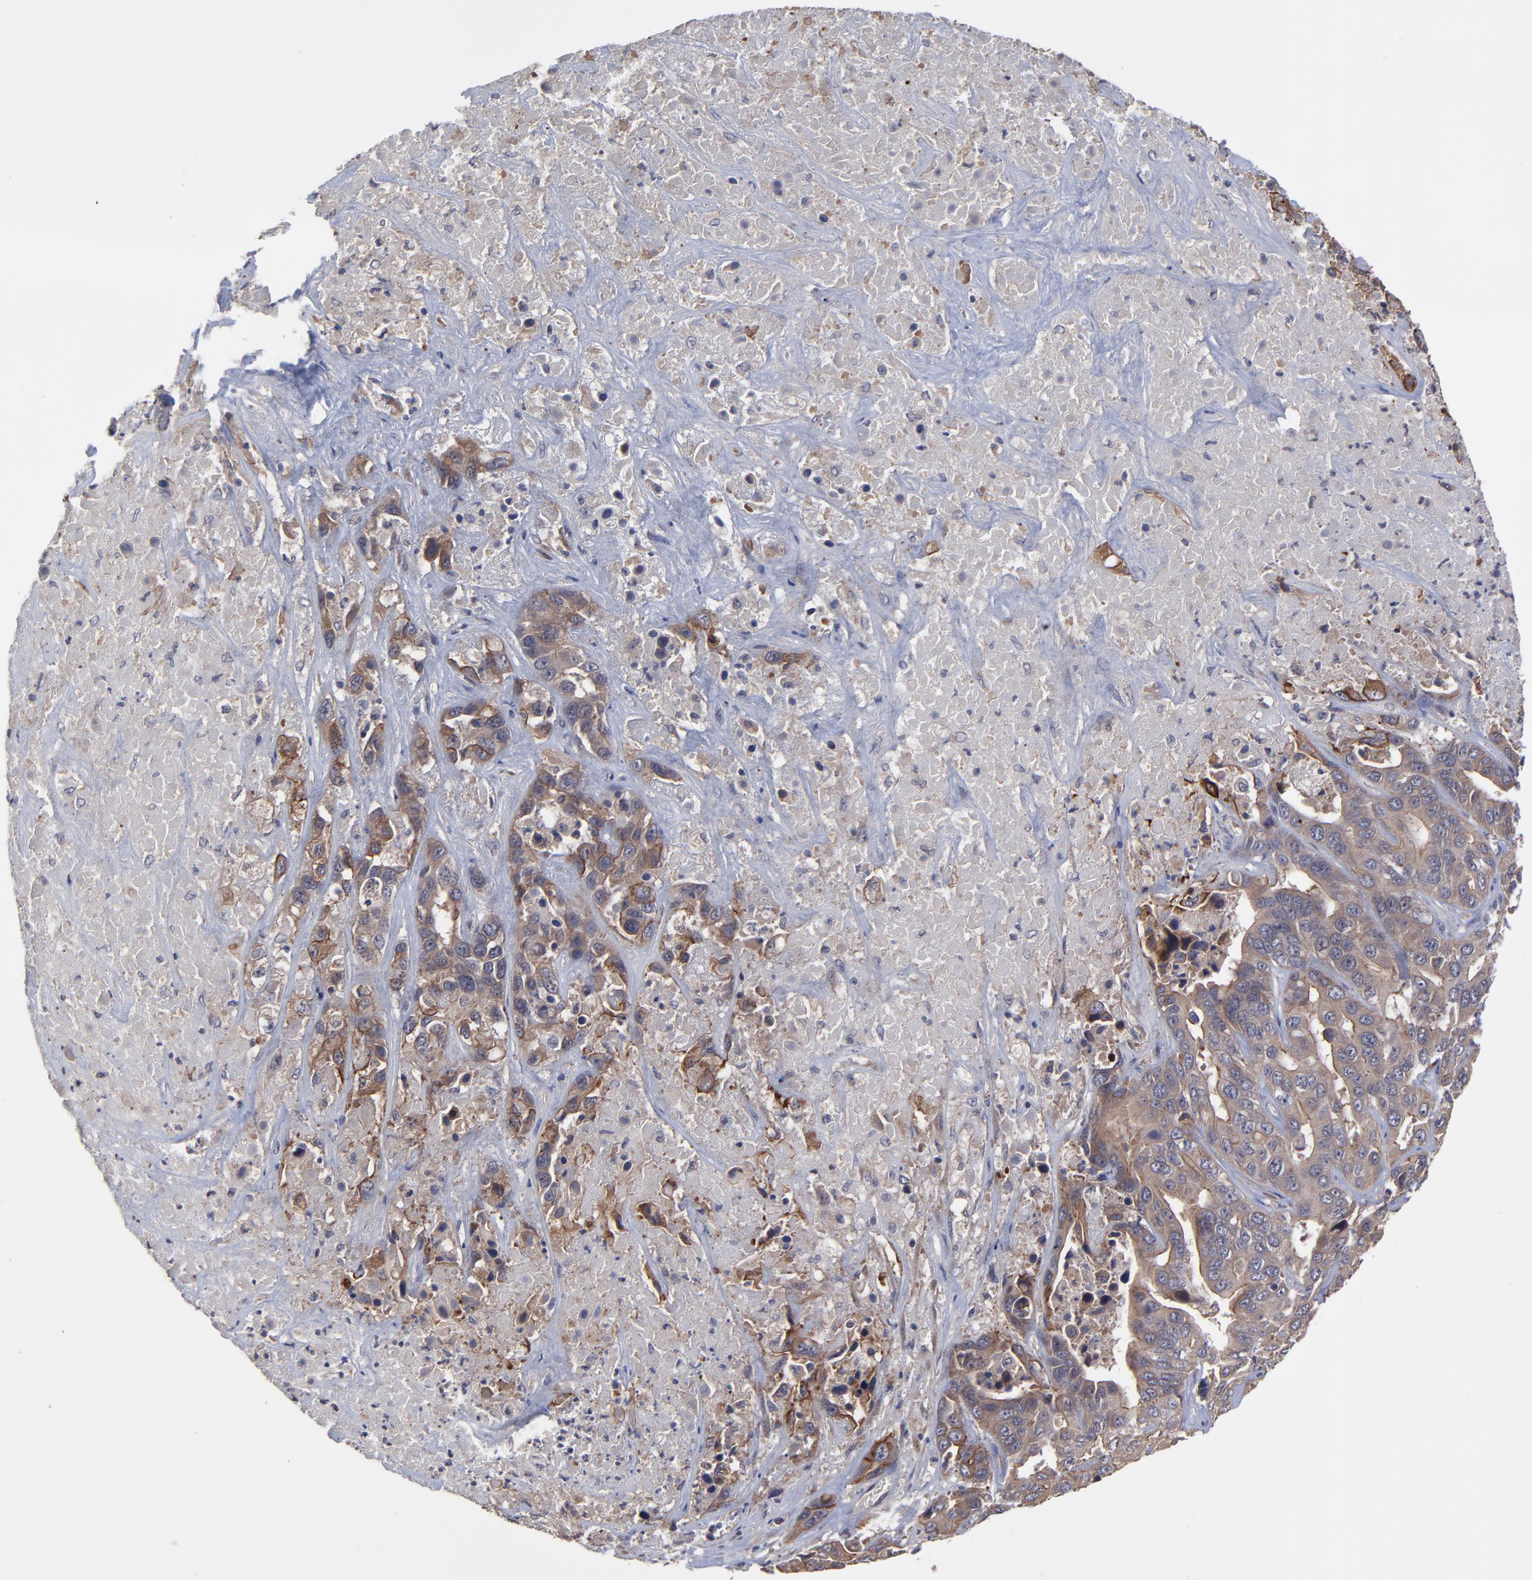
{"staining": {"intensity": "moderate", "quantity": ">75%", "location": "cytoplasmic/membranous"}, "tissue": "liver cancer", "cell_type": "Tumor cells", "image_type": "cancer", "snomed": [{"axis": "morphology", "description": "Cholangiocarcinoma"}, {"axis": "topography", "description": "Liver"}], "caption": "Brown immunohistochemical staining in human liver cancer displays moderate cytoplasmic/membranous staining in about >75% of tumor cells.", "gene": "ZNF780B", "patient": {"sex": "female", "age": 52}}